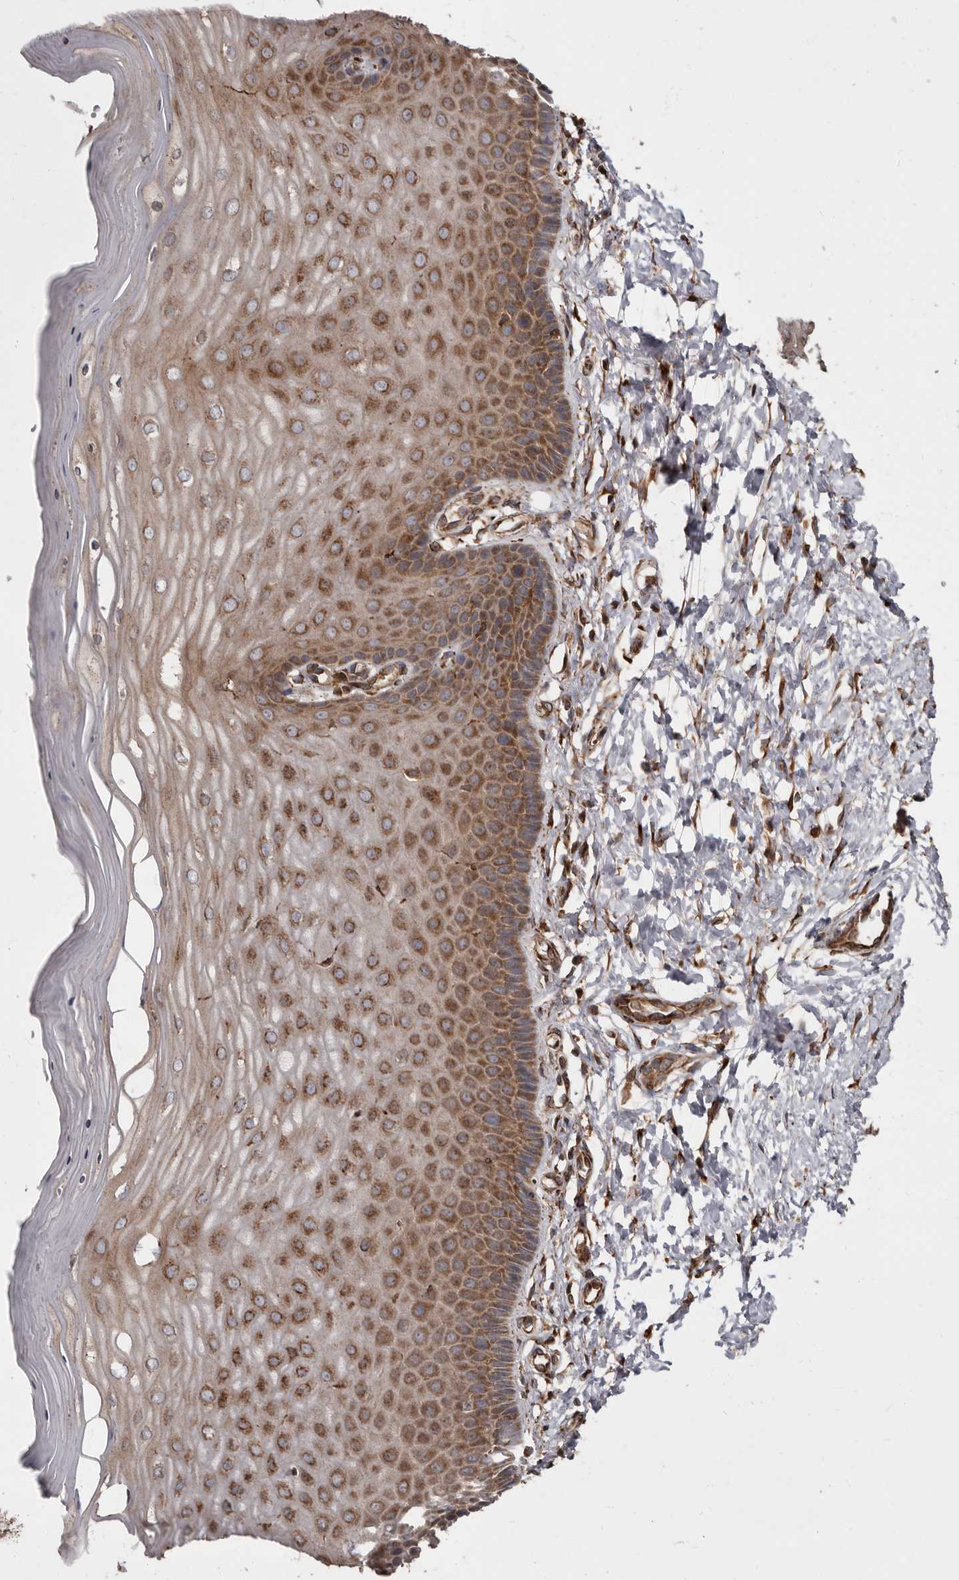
{"staining": {"intensity": "strong", "quantity": ">75%", "location": "cytoplasmic/membranous"}, "tissue": "cervix", "cell_type": "Glandular cells", "image_type": "normal", "snomed": [{"axis": "morphology", "description": "Normal tissue, NOS"}, {"axis": "topography", "description": "Cervix"}], "caption": "Cervix stained for a protein shows strong cytoplasmic/membranous positivity in glandular cells. (DAB = brown stain, brightfield microscopy at high magnification).", "gene": "FLAD1", "patient": {"sex": "female", "age": 55}}